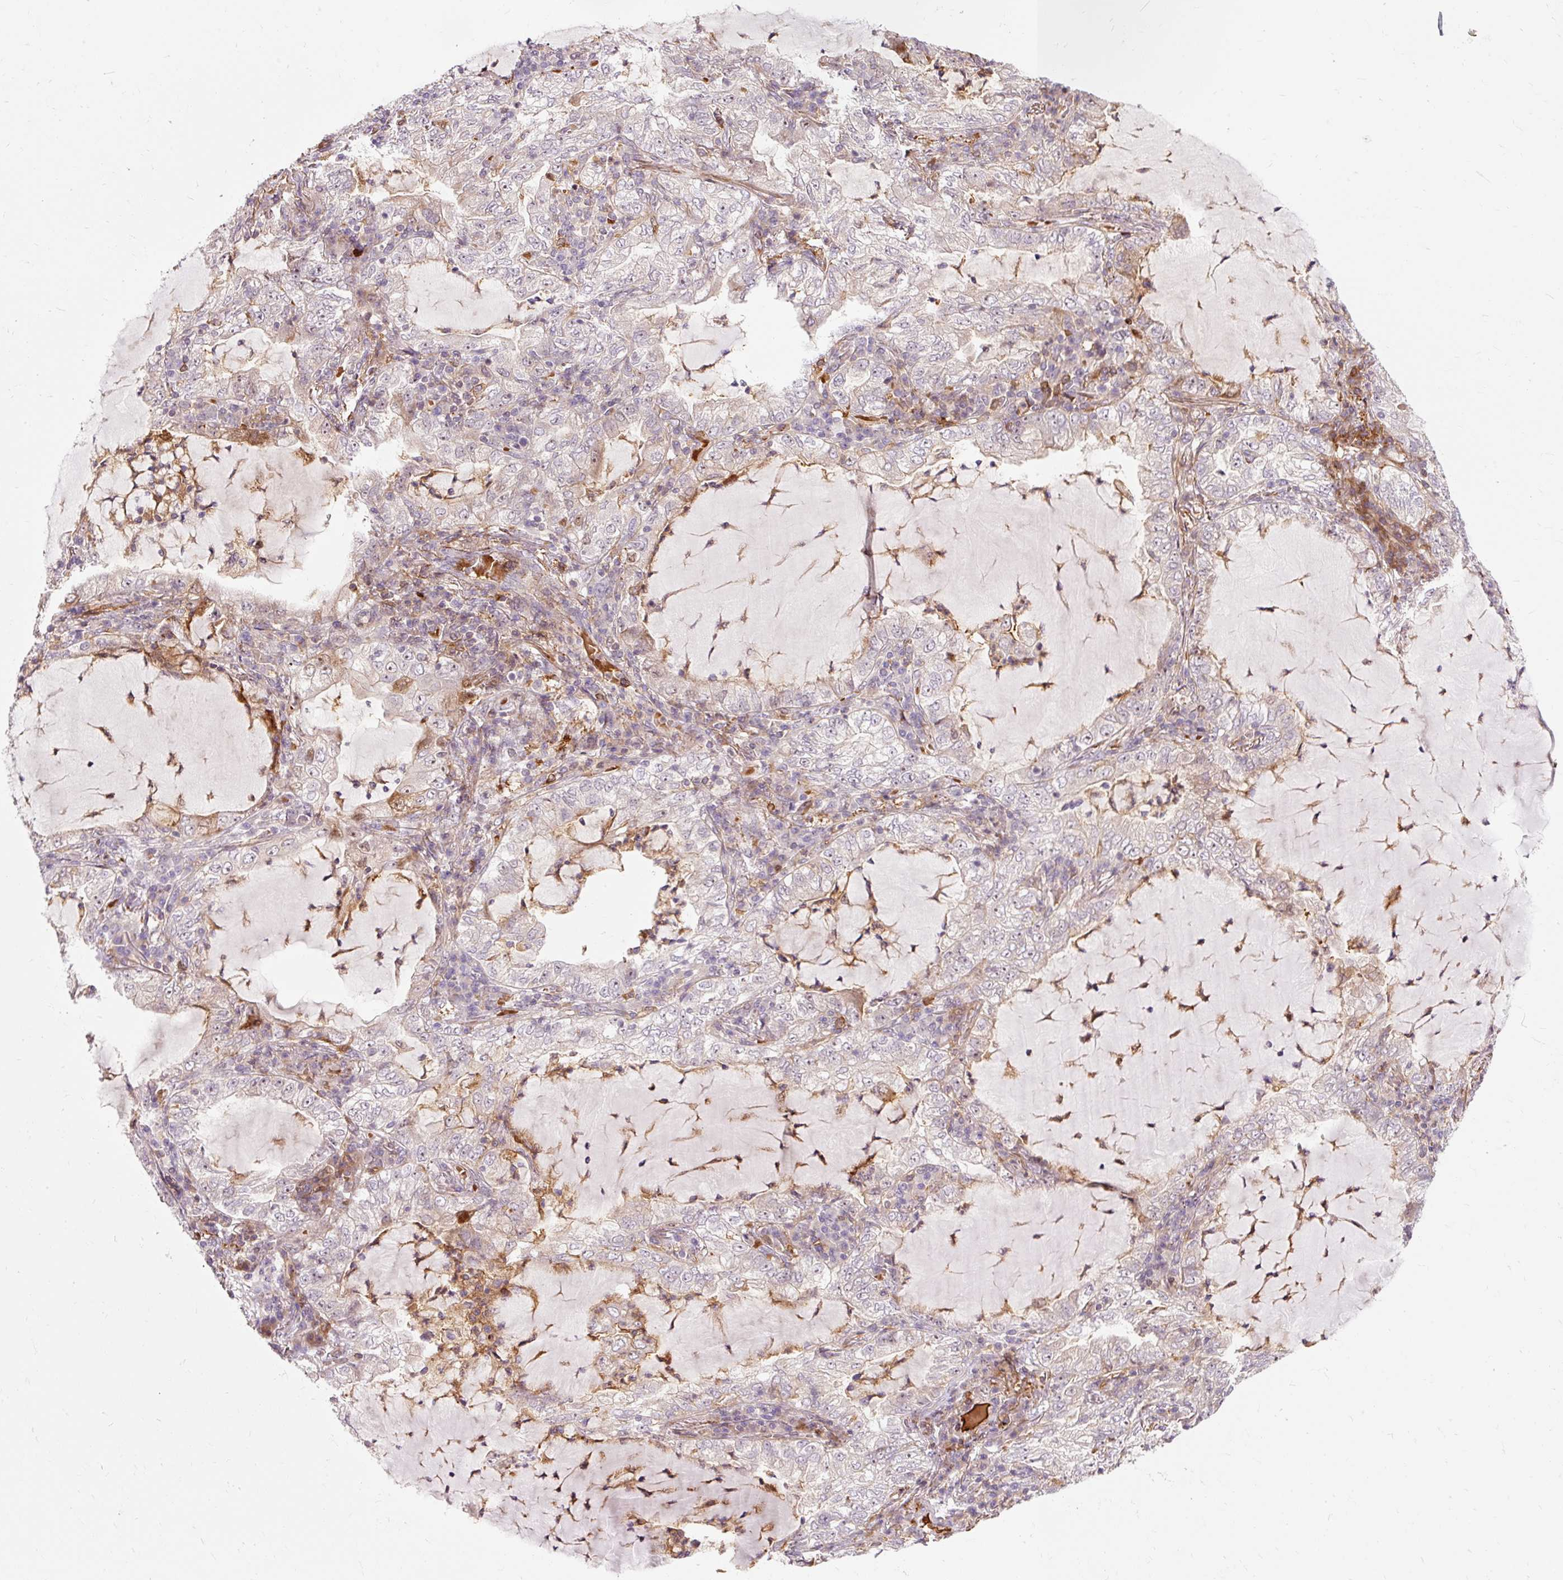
{"staining": {"intensity": "negative", "quantity": "none", "location": "none"}, "tissue": "lung cancer", "cell_type": "Tumor cells", "image_type": "cancer", "snomed": [{"axis": "morphology", "description": "Adenocarcinoma, NOS"}, {"axis": "topography", "description": "Lung"}], "caption": "This image is of adenocarcinoma (lung) stained with immunohistochemistry (IHC) to label a protein in brown with the nuclei are counter-stained blue. There is no positivity in tumor cells.", "gene": "CEBPZ", "patient": {"sex": "female", "age": 73}}